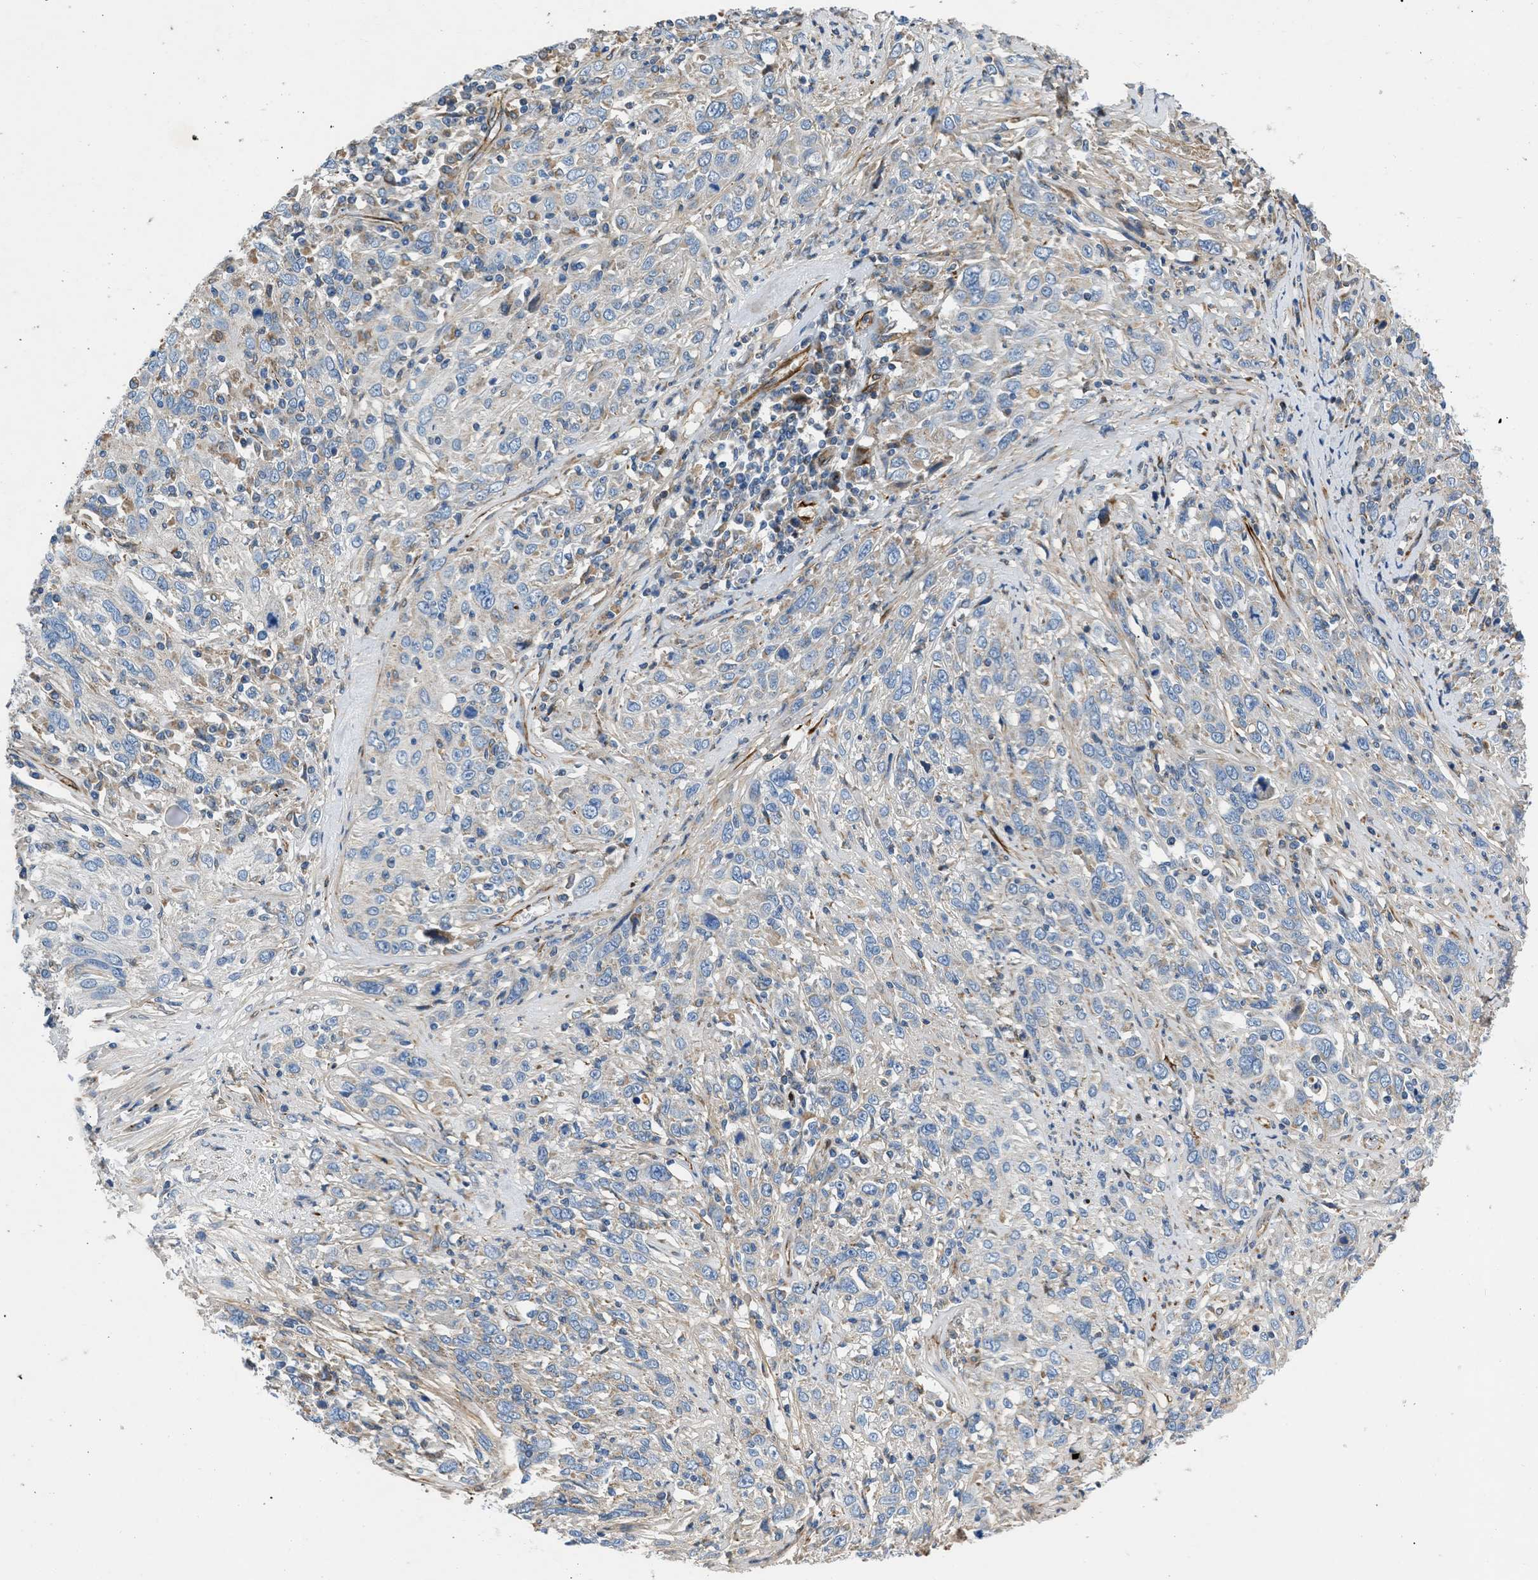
{"staining": {"intensity": "weak", "quantity": "25%-75%", "location": "cytoplasmic/membranous"}, "tissue": "cervical cancer", "cell_type": "Tumor cells", "image_type": "cancer", "snomed": [{"axis": "morphology", "description": "Squamous cell carcinoma, NOS"}, {"axis": "topography", "description": "Cervix"}], "caption": "Immunohistochemical staining of cervical squamous cell carcinoma demonstrates weak cytoplasmic/membranous protein positivity in about 25%-75% of tumor cells. The protein of interest is stained brown, and the nuclei are stained in blue (DAB (3,3'-diaminobenzidine) IHC with brightfield microscopy, high magnification).", "gene": "ULK4", "patient": {"sex": "female", "age": 46}}